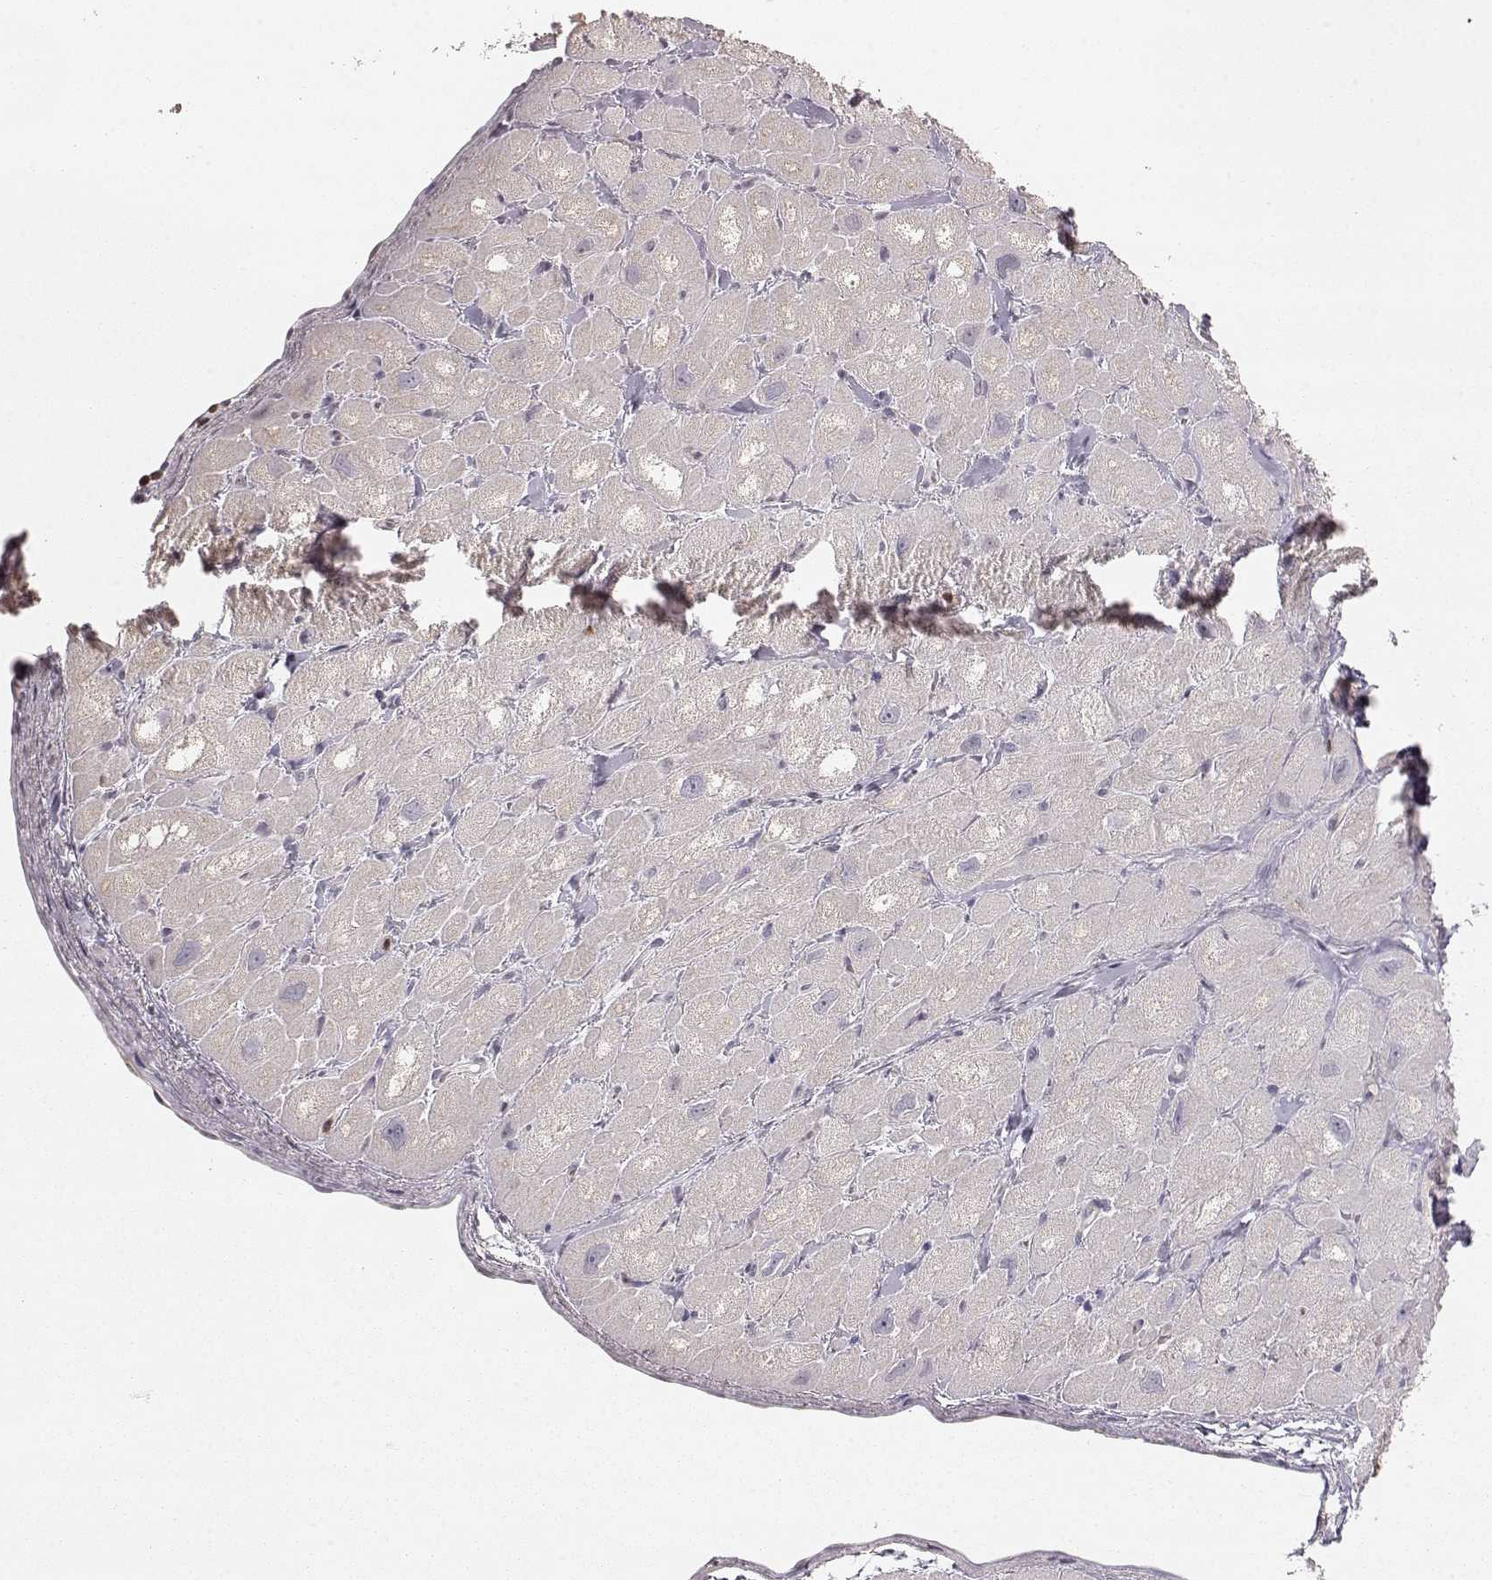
{"staining": {"intensity": "negative", "quantity": "none", "location": "none"}, "tissue": "heart muscle", "cell_type": "Cardiomyocytes", "image_type": "normal", "snomed": [{"axis": "morphology", "description": "Normal tissue, NOS"}, {"axis": "topography", "description": "Heart"}], "caption": "There is no significant expression in cardiomyocytes of heart muscle. Brightfield microscopy of IHC stained with DAB (3,3'-diaminobenzidine) (brown) and hematoxylin (blue), captured at high magnification.", "gene": "GRAP2", "patient": {"sex": "male", "age": 60}}